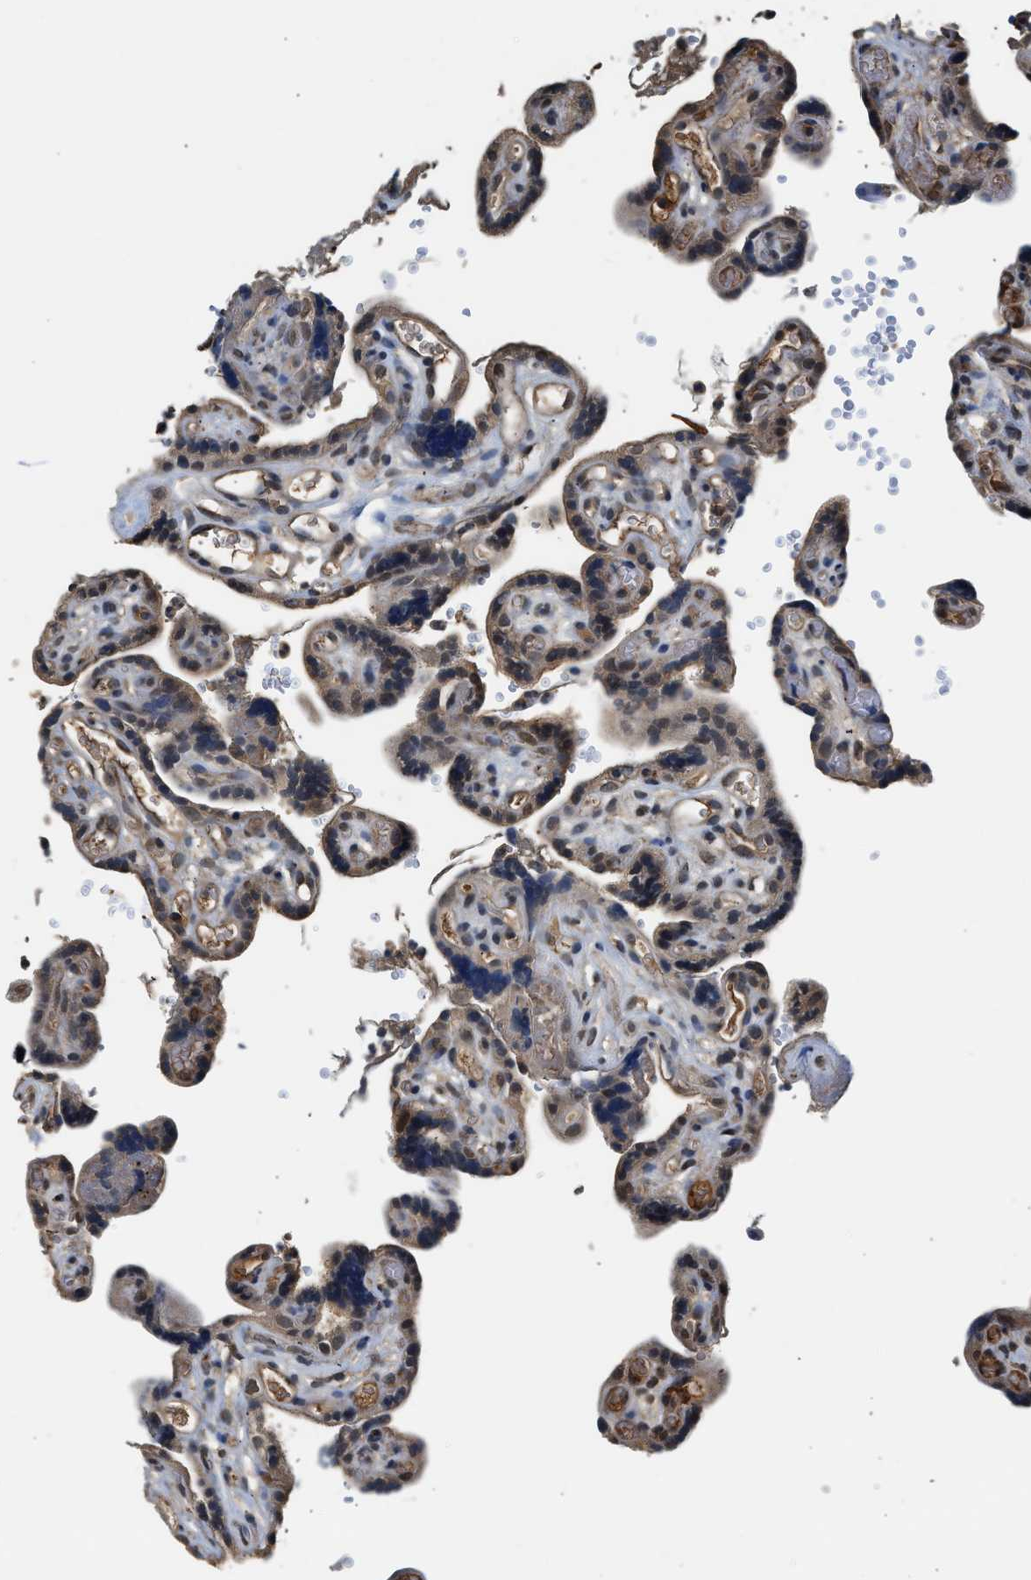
{"staining": {"intensity": "moderate", "quantity": ">75%", "location": "nuclear"}, "tissue": "placenta", "cell_type": "Decidual cells", "image_type": "normal", "snomed": [{"axis": "morphology", "description": "Normal tissue, NOS"}, {"axis": "topography", "description": "Placenta"}], "caption": "Approximately >75% of decidual cells in normal placenta display moderate nuclear protein staining as visualized by brown immunohistochemical staining.", "gene": "SLC15A4", "patient": {"sex": "female", "age": 30}}